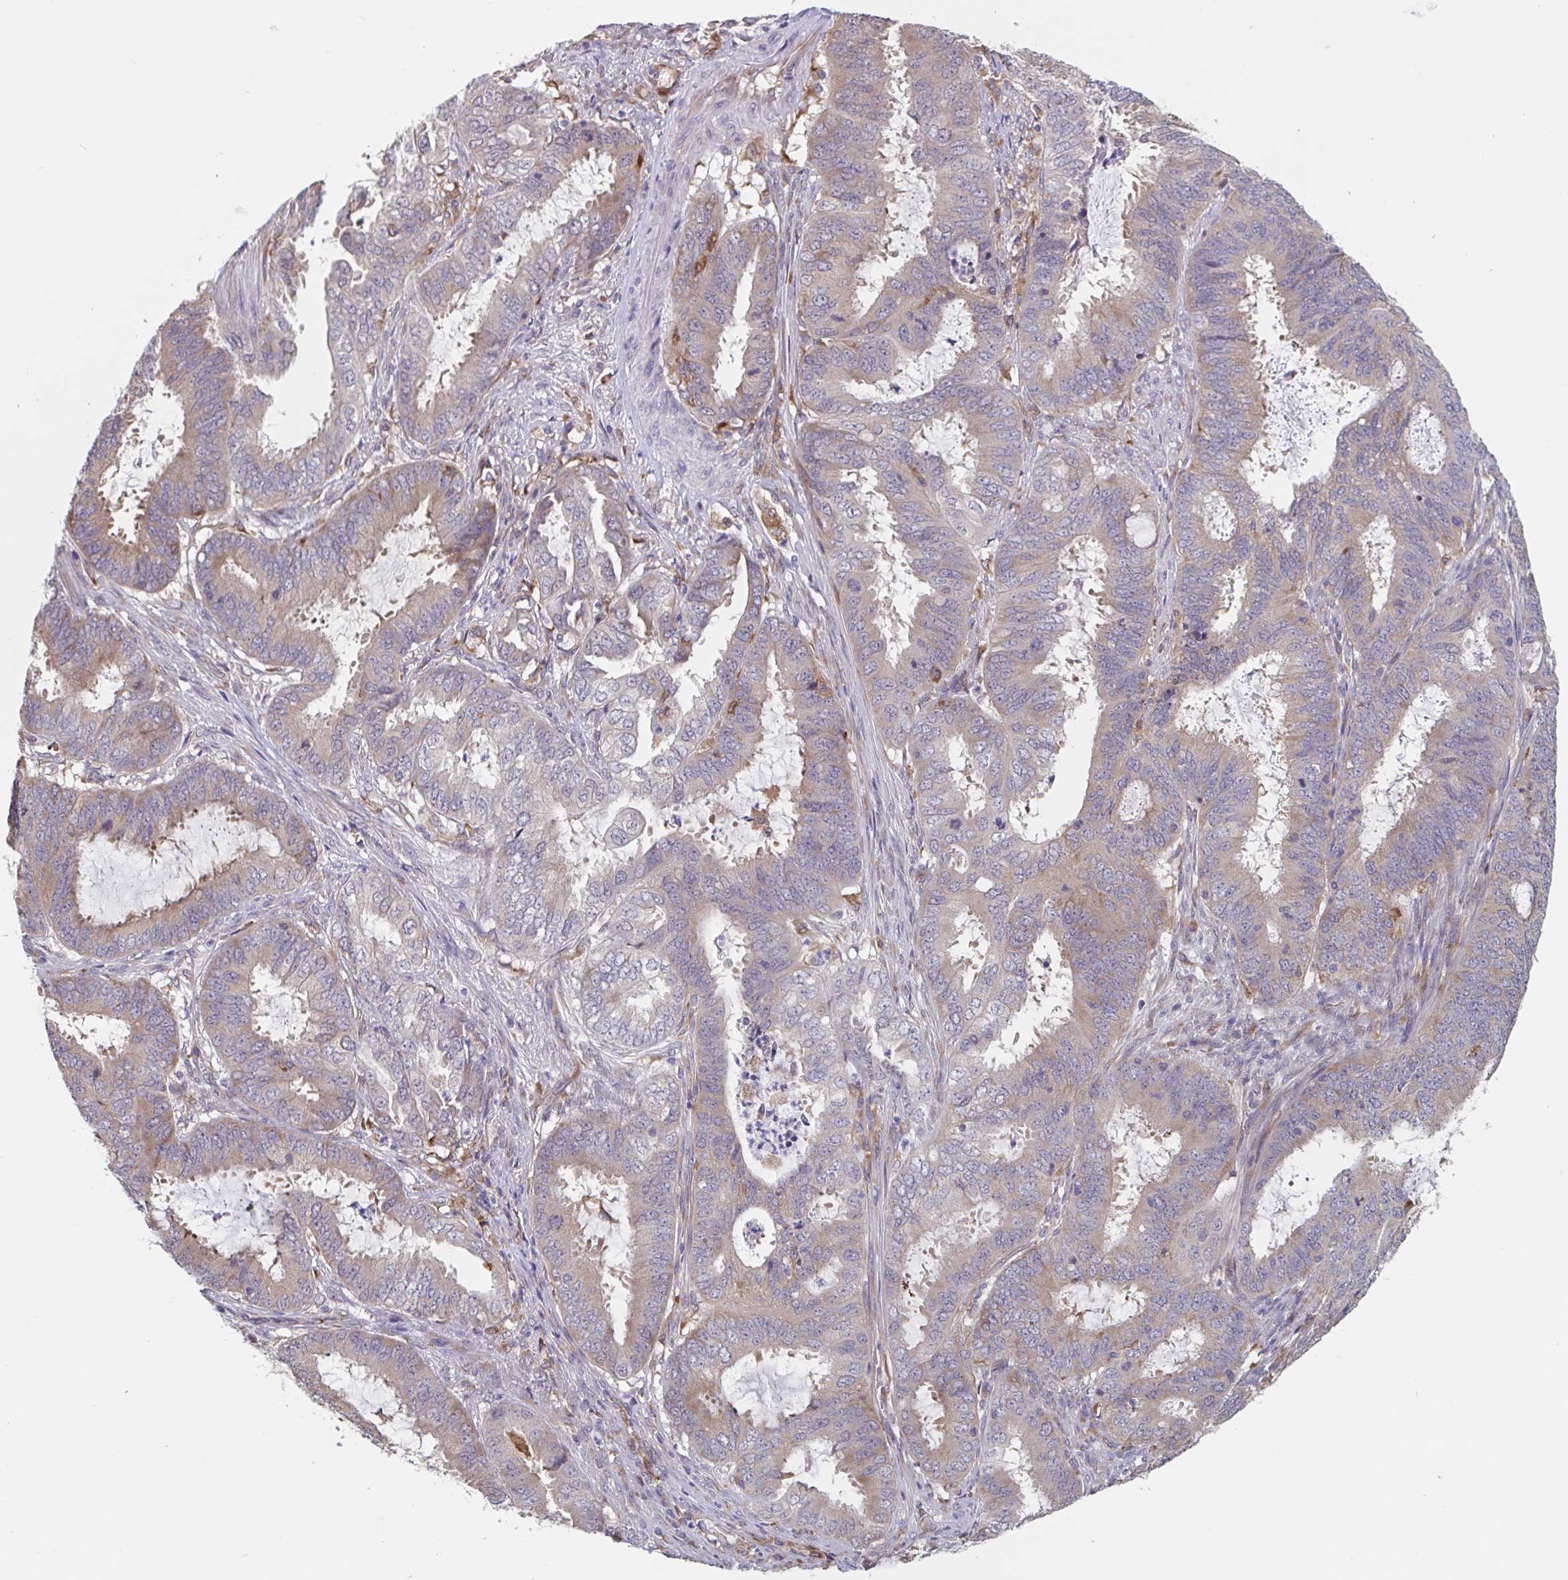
{"staining": {"intensity": "weak", "quantity": "25%-75%", "location": "cytoplasmic/membranous"}, "tissue": "endometrial cancer", "cell_type": "Tumor cells", "image_type": "cancer", "snomed": [{"axis": "morphology", "description": "Adenocarcinoma, NOS"}, {"axis": "topography", "description": "Endometrium"}], "caption": "This histopathology image demonstrates adenocarcinoma (endometrial) stained with IHC to label a protein in brown. The cytoplasmic/membranous of tumor cells show weak positivity for the protein. Nuclei are counter-stained blue.", "gene": "SNX8", "patient": {"sex": "female", "age": 51}}